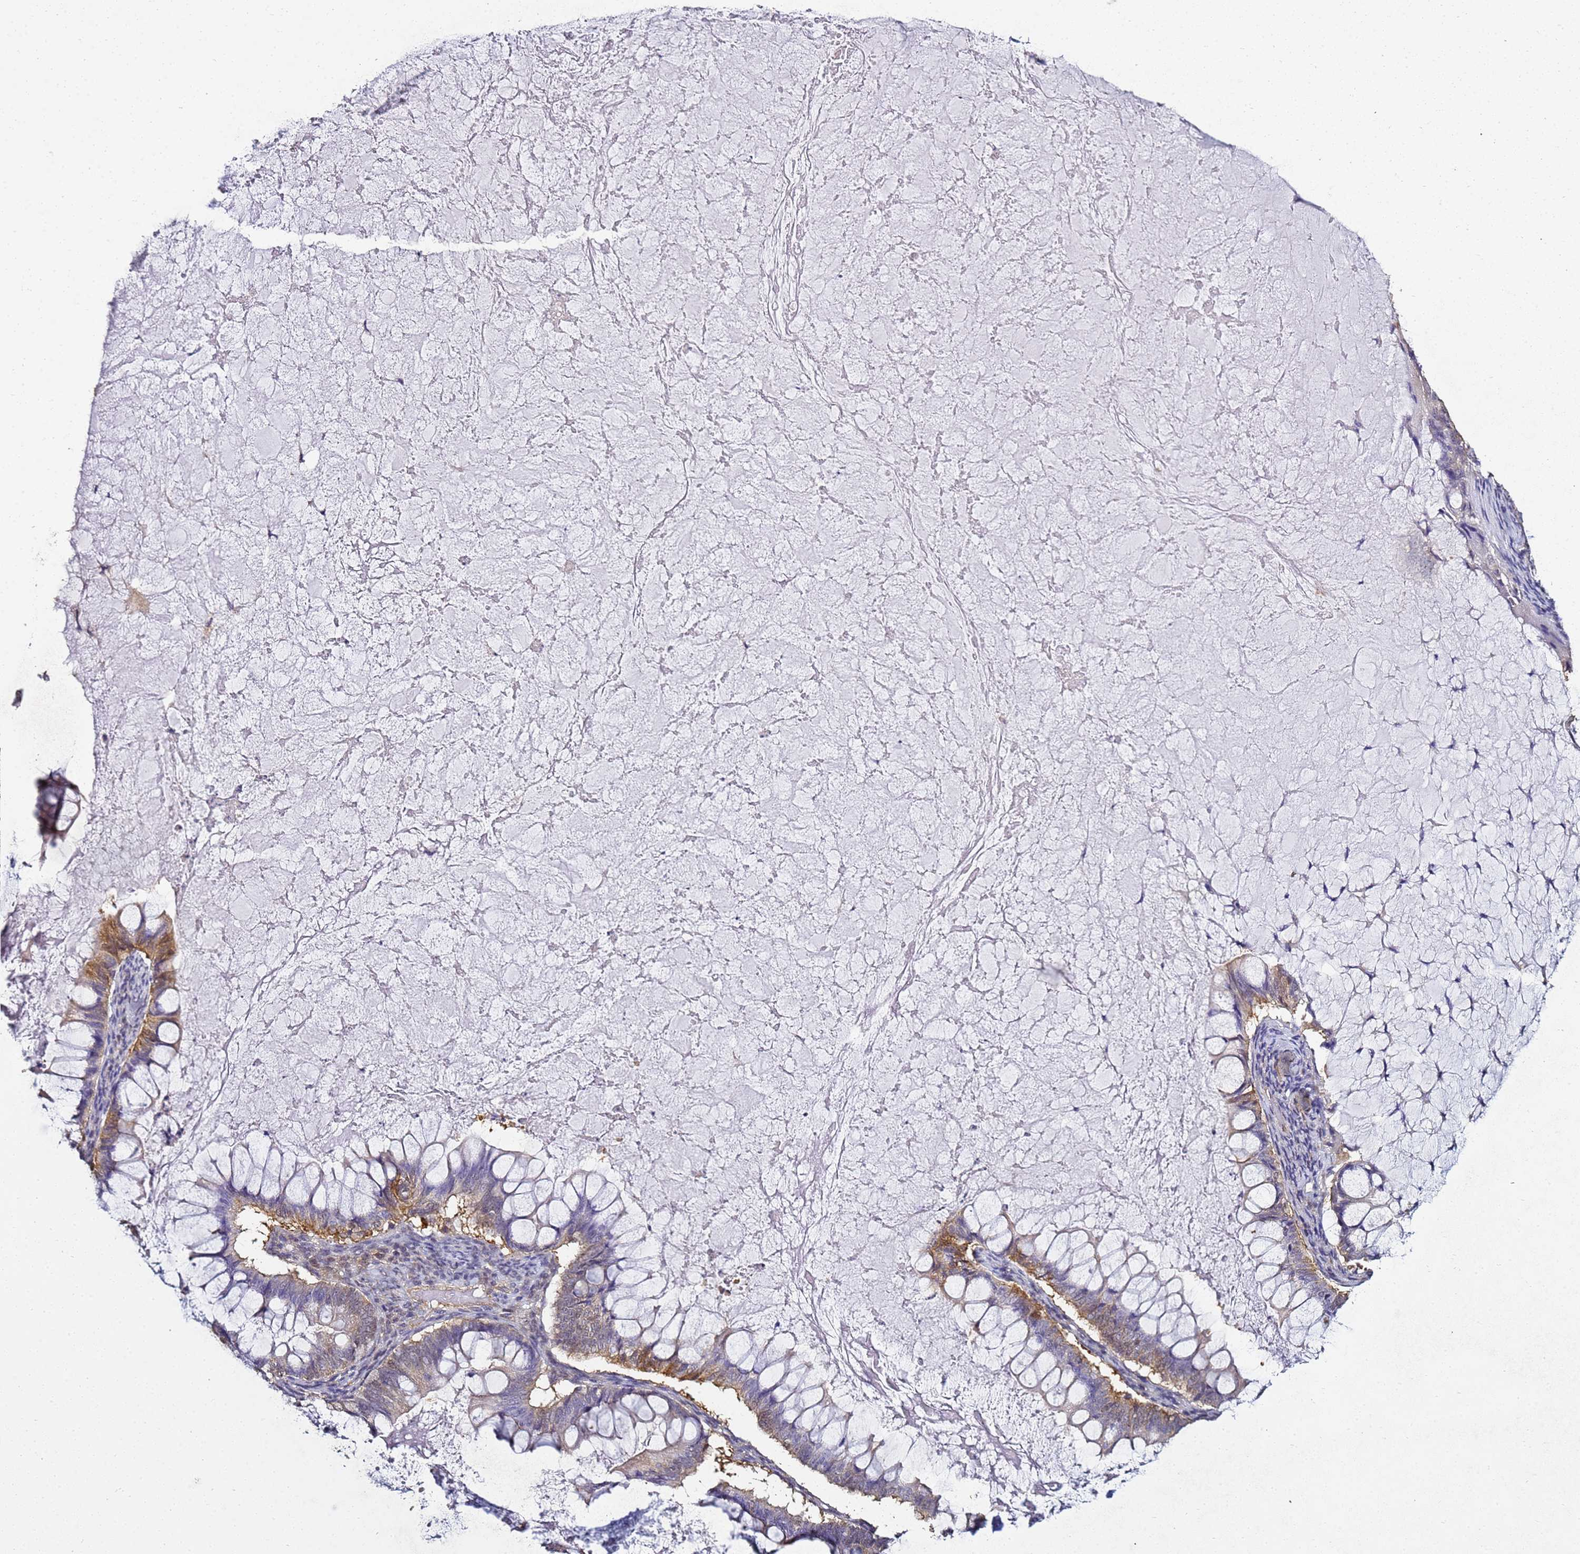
{"staining": {"intensity": "moderate", "quantity": "<25%", "location": "cytoplasmic/membranous"}, "tissue": "ovarian cancer", "cell_type": "Tumor cells", "image_type": "cancer", "snomed": [{"axis": "morphology", "description": "Cystadenocarcinoma, mucinous, NOS"}, {"axis": "topography", "description": "Ovary"}], "caption": "This photomicrograph demonstrates IHC staining of human ovarian mucinous cystadenocarcinoma, with low moderate cytoplasmic/membranous staining in approximately <25% of tumor cells.", "gene": "ENOPH1", "patient": {"sex": "female", "age": 61}}